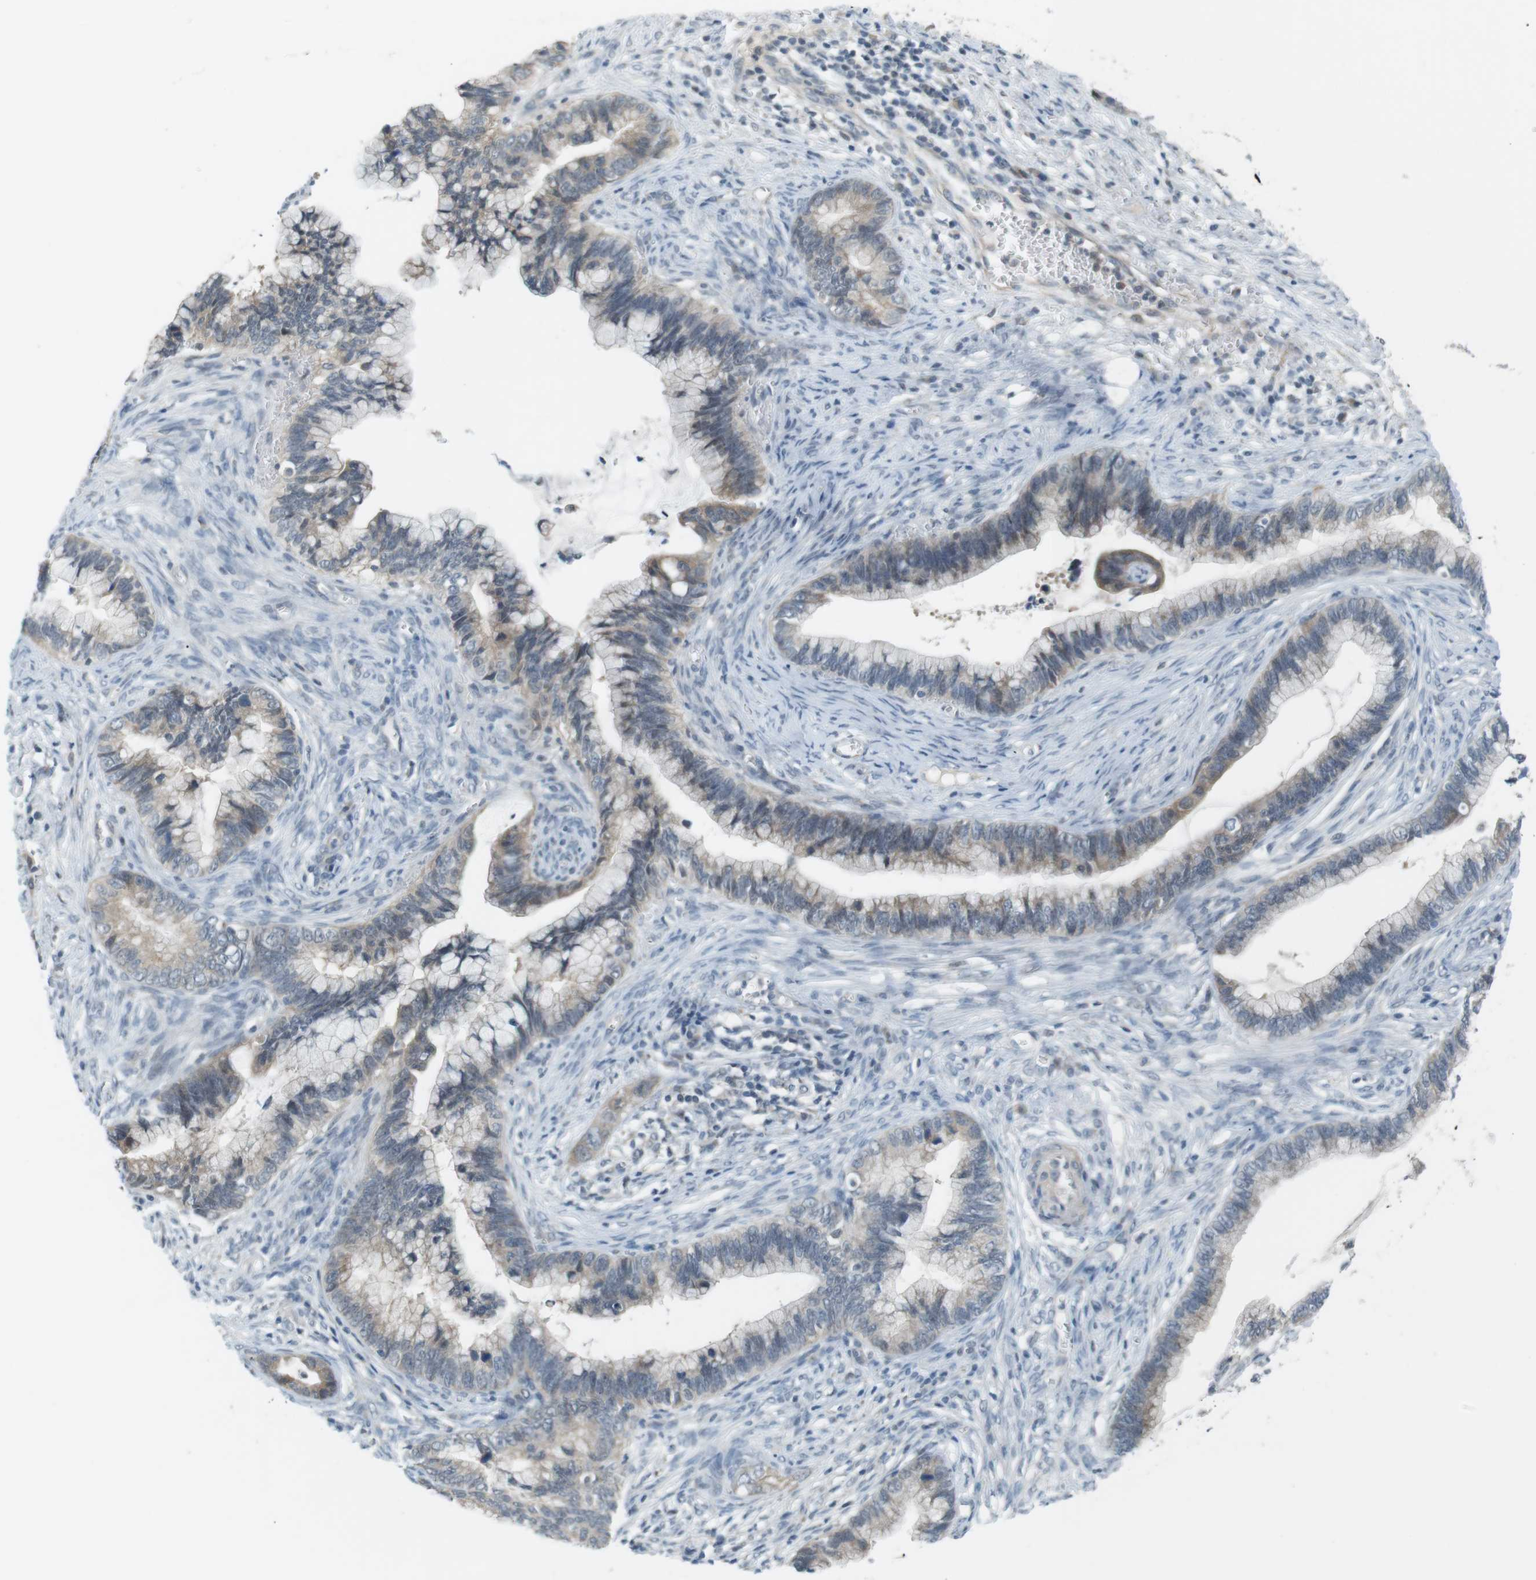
{"staining": {"intensity": "weak", "quantity": "<25%", "location": "cytoplasmic/membranous"}, "tissue": "cervical cancer", "cell_type": "Tumor cells", "image_type": "cancer", "snomed": [{"axis": "morphology", "description": "Adenocarcinoma, NOS"}, {"axis": "topography", "description": "Cervix"}], "caption": "Immunohistochemistry (IHC) of human cervical cancer (adenocarcinoma) displays no expression in tumor cells. (Stains: DAB (3,3'-diaminobenzidine) immunohistochemistry with hematoxylin counter stain, Microscopy: brightfield microscopy at high magnification).", "gene": "RTN3", "patient": {"sex": "female", "age": 44}}